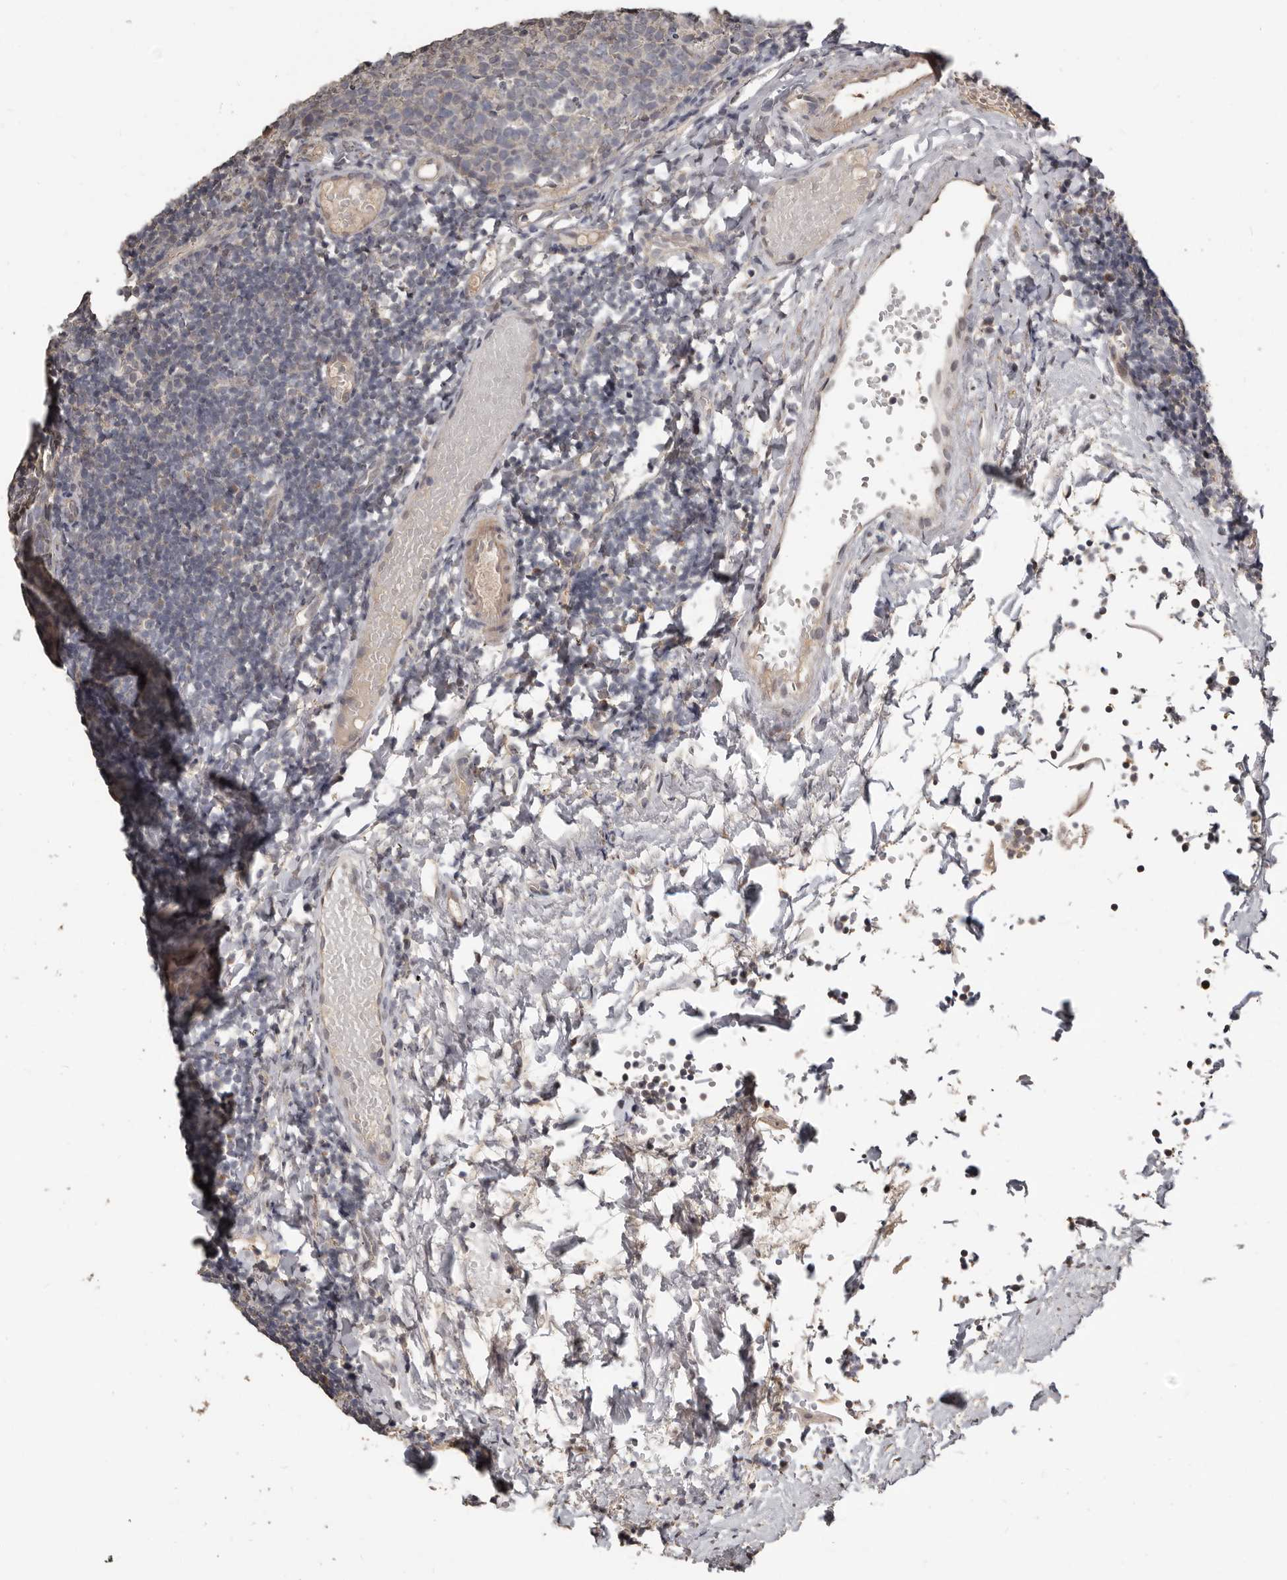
{"staining": {"intensity": "negative", "quantity": "none", "location": "none"}, "tissue": "tonsil", "cell_type": "Germinal center cells", "image_type": "normal", "snomed": [{"axis": "morphology", "description": "Normal tissue, NOS"}, {"axis": "topography", "description": "Tonsil"}], "caption": "Tonsil stained for a protein using IHC exhibits no expression germinal center cells.", "gene": "ZFP14", "patient": {"sex": "female", "age": 19}}